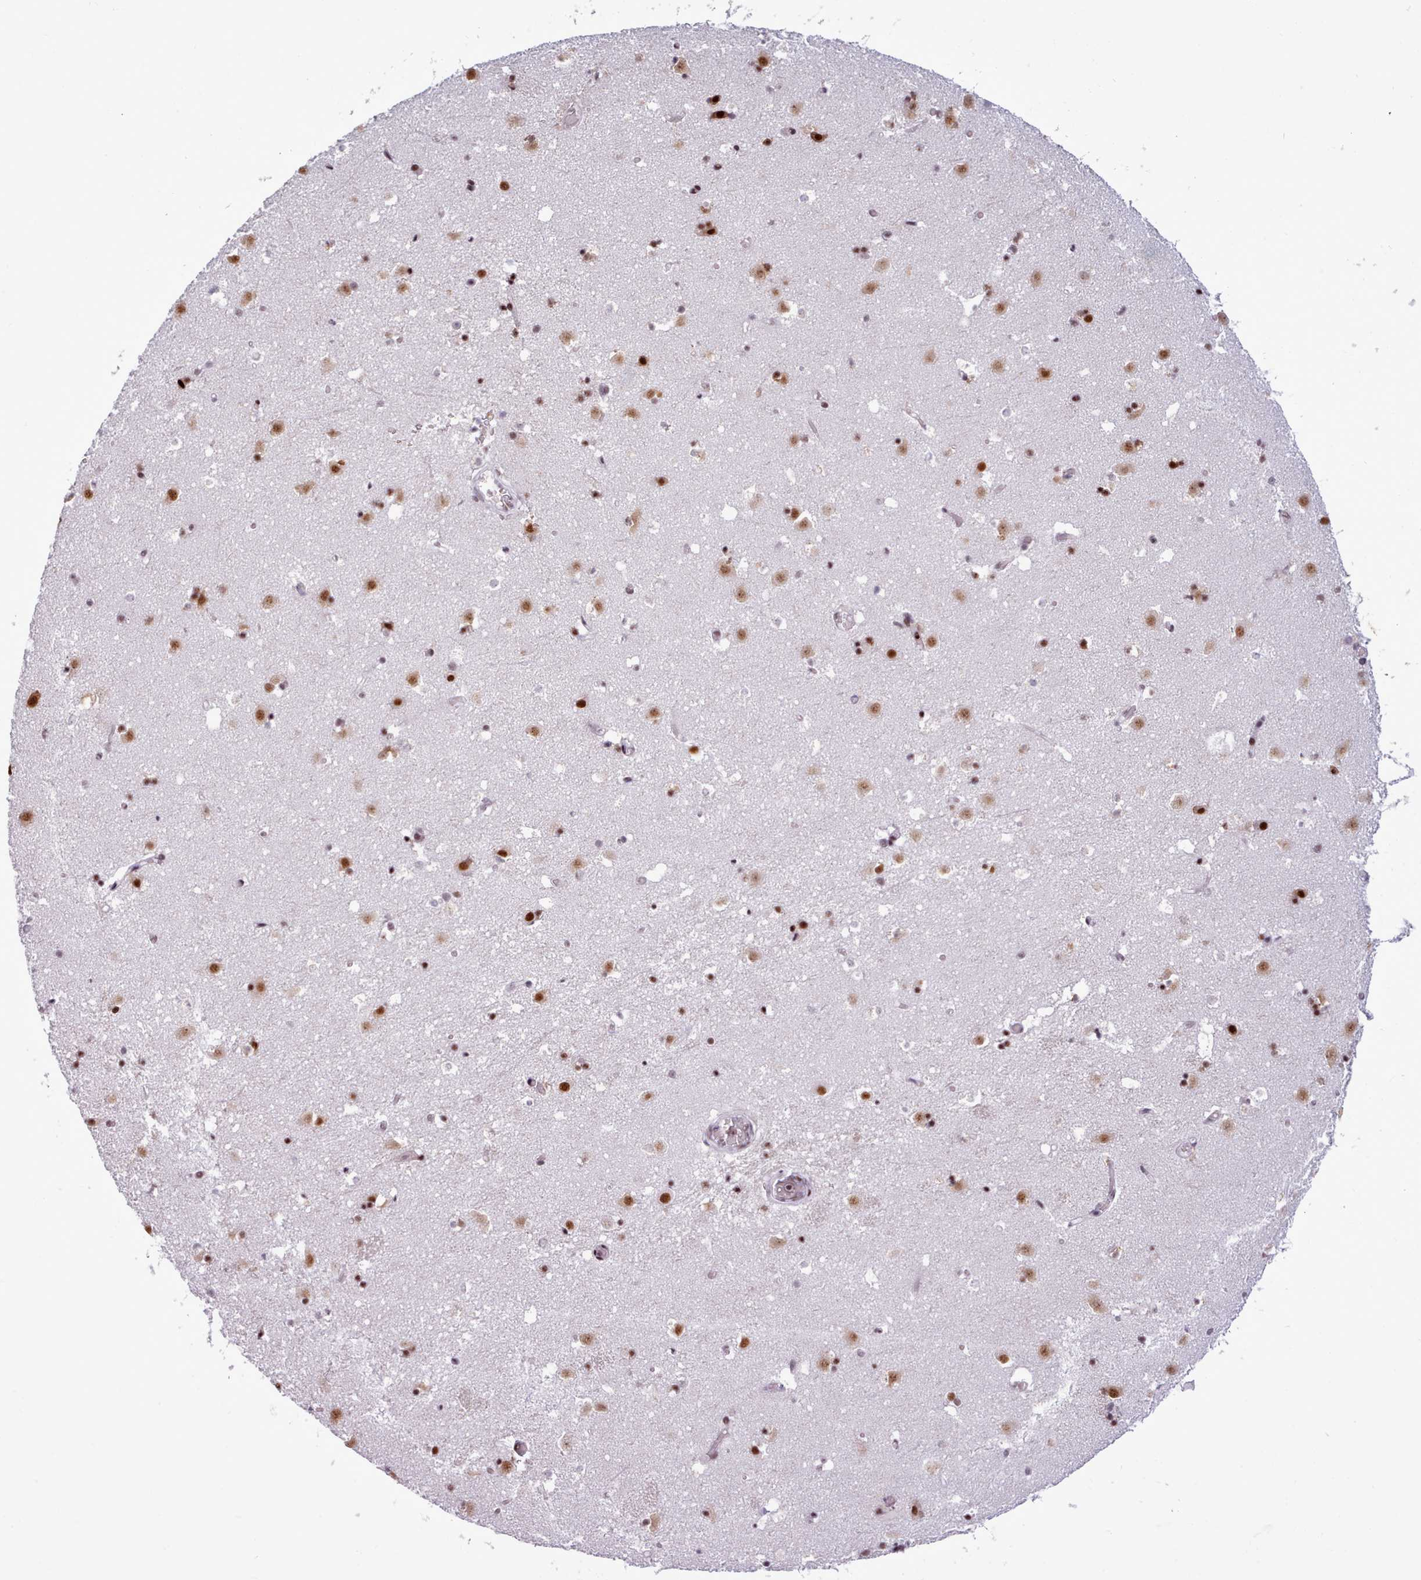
{"staining": {"intensity": "strong", "quantity": ">75%", "location": "nuclear"}, "tissue": "caudate", "cell_type": "Glial cells", "image_type": "normal", "snomed": [{"axis": "morphology", "description": "Normal tissue, NOS"}, {"axis": "topography", "description": "Lateral ventricle wall"}], "caption": "DAB immunohistochemical staining of benign human caudate shows strong nuclear protein expression in approximately >75% of glial cells.", "gene": "SRSF4", "patient": {"sex": "male", "age": 25}}